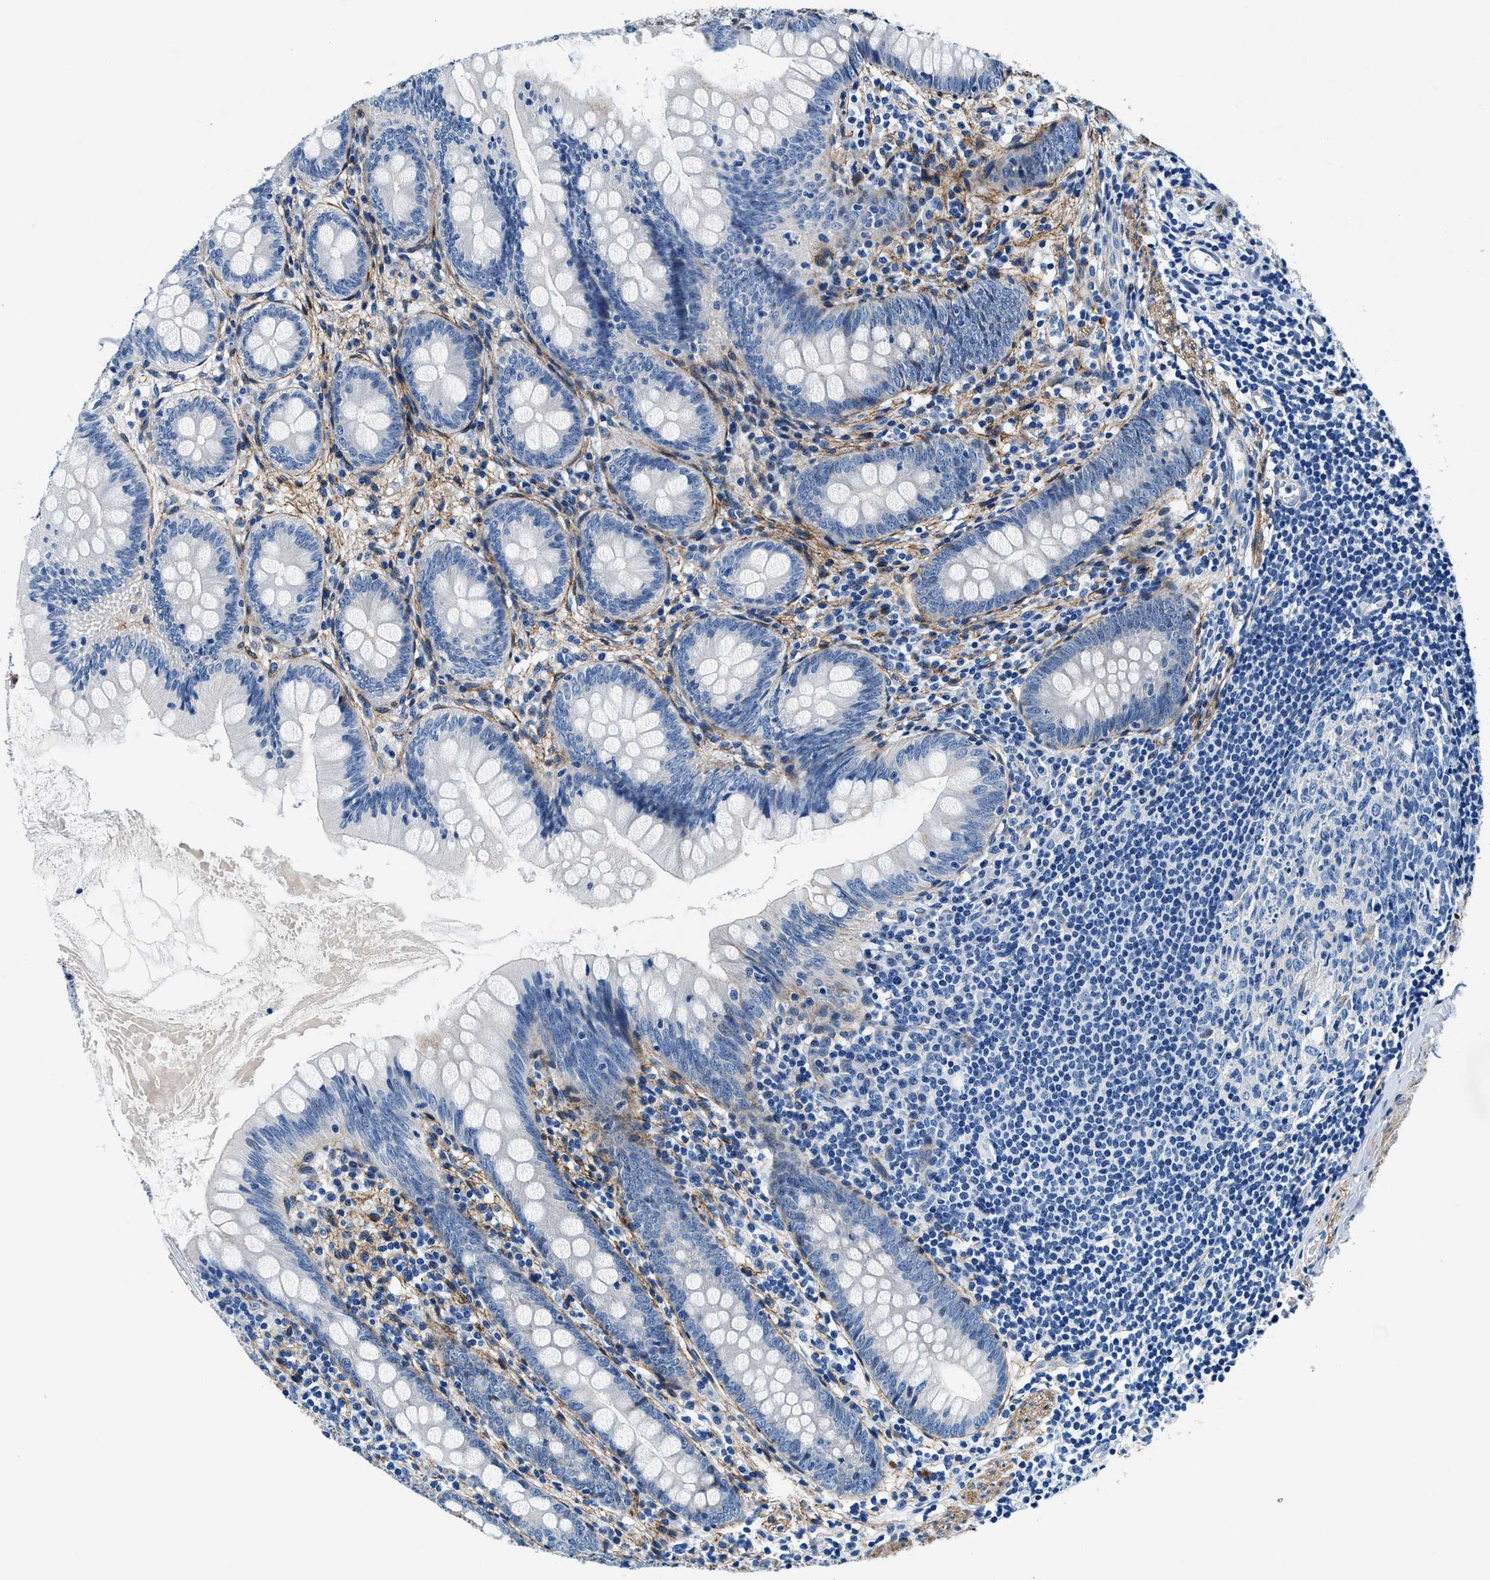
{"staining": {"intensity": "negative", "quantity": "none", "location": "none"}, "tissue": "appendix", "cell_type": "Glandular cells", "image_type": "normal", "snomed": [{"axis": "morphology", "description": "Normal tissue, NOS"}, {"axis": "topography", "description": "Appendix"}], "caption": "High power microscopy photomicrograph of an IHC image of unremarkable appendix, revealing no significant expression in glandular cells.", "gene": "DAG1", "patient": {"sex": "female", "age": 77}}